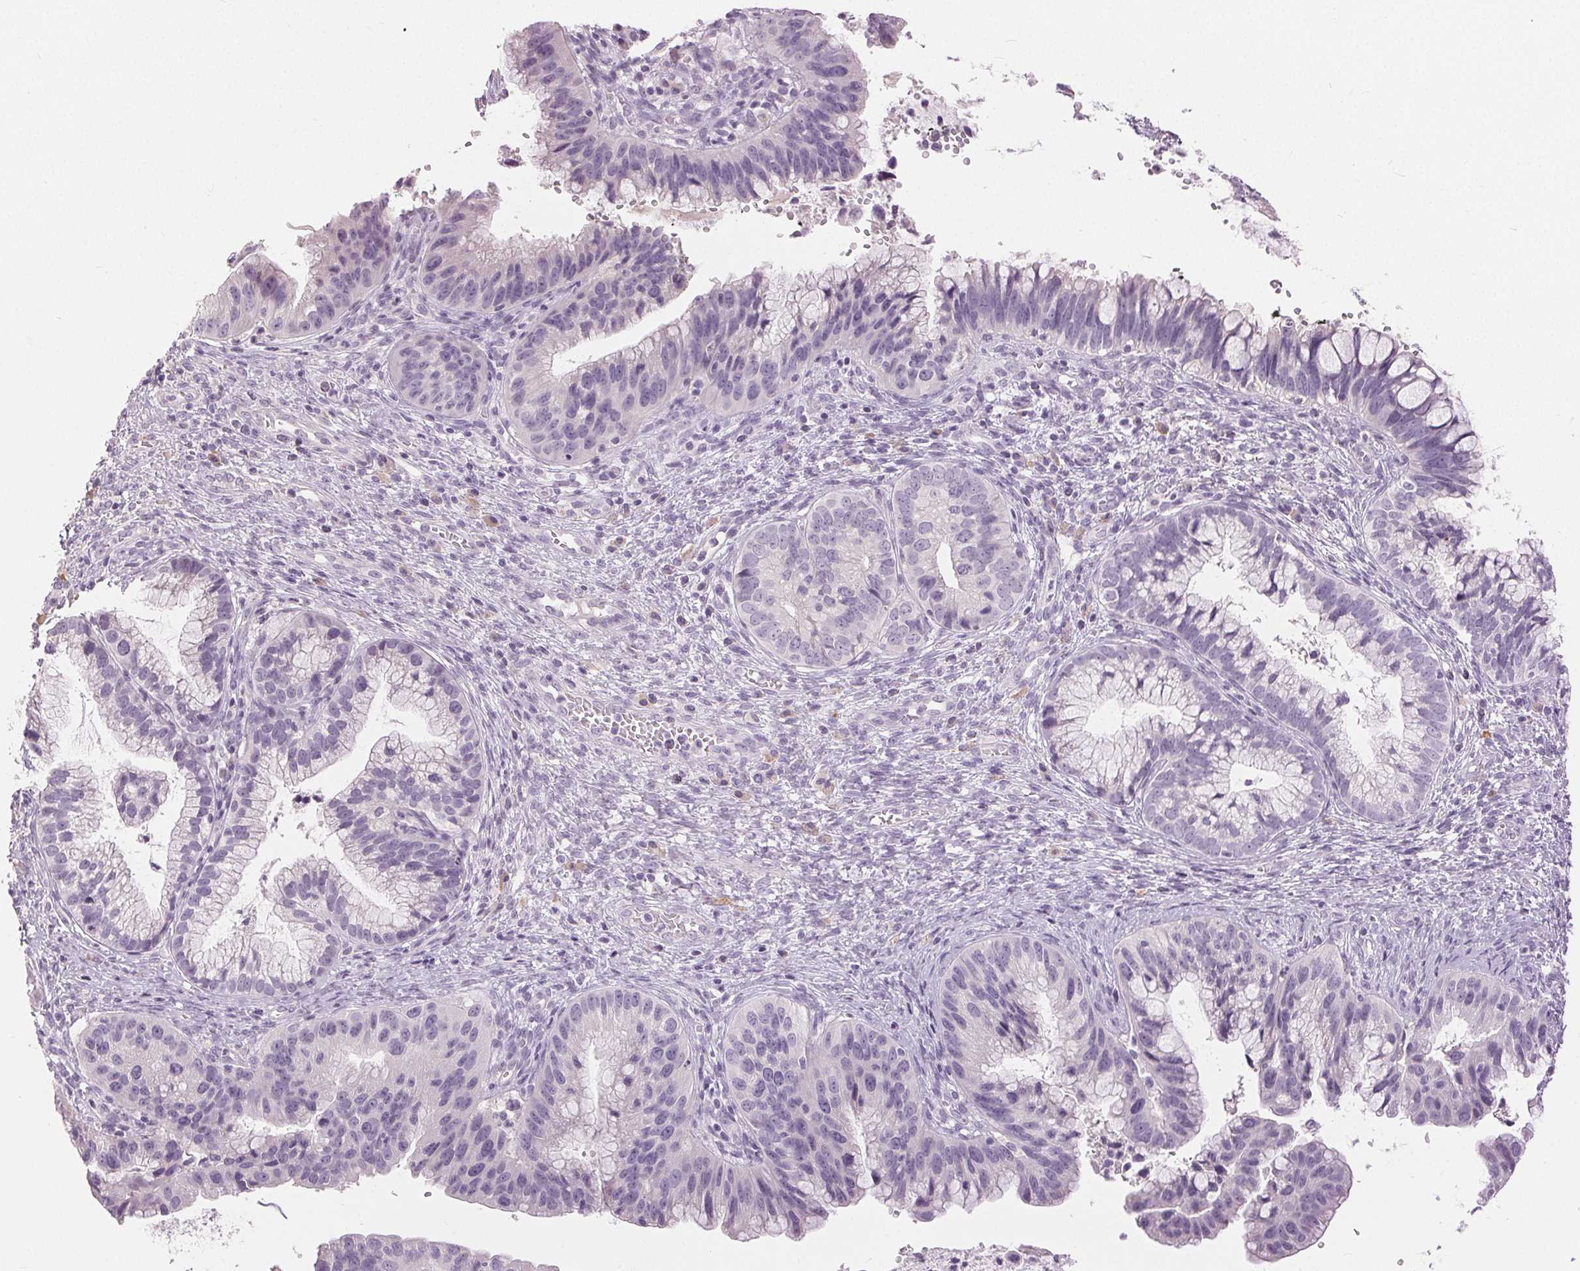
{"staining": {"intensity": "negative", "quantity": "none", "location": "none"}, "tissue": "cervical cancer", "cell_type": "Tumor cells", "image_type": "cancer", "snomed": [{"axis": "morphology", "description": "Adenocarcinoma, NOS"}, {"axis": "topography", "description": "Cervix"}], "caption": "Immunohistochemical staining of human cervical adenocarcinoma demonstrates no significant expression in tumor cells. The staining is performed using DAB brown chromogen with nuclei counter-stained in using hematoxylin.", "gene": "DSG3", "patient": {"sex": "female", "age": 34}}